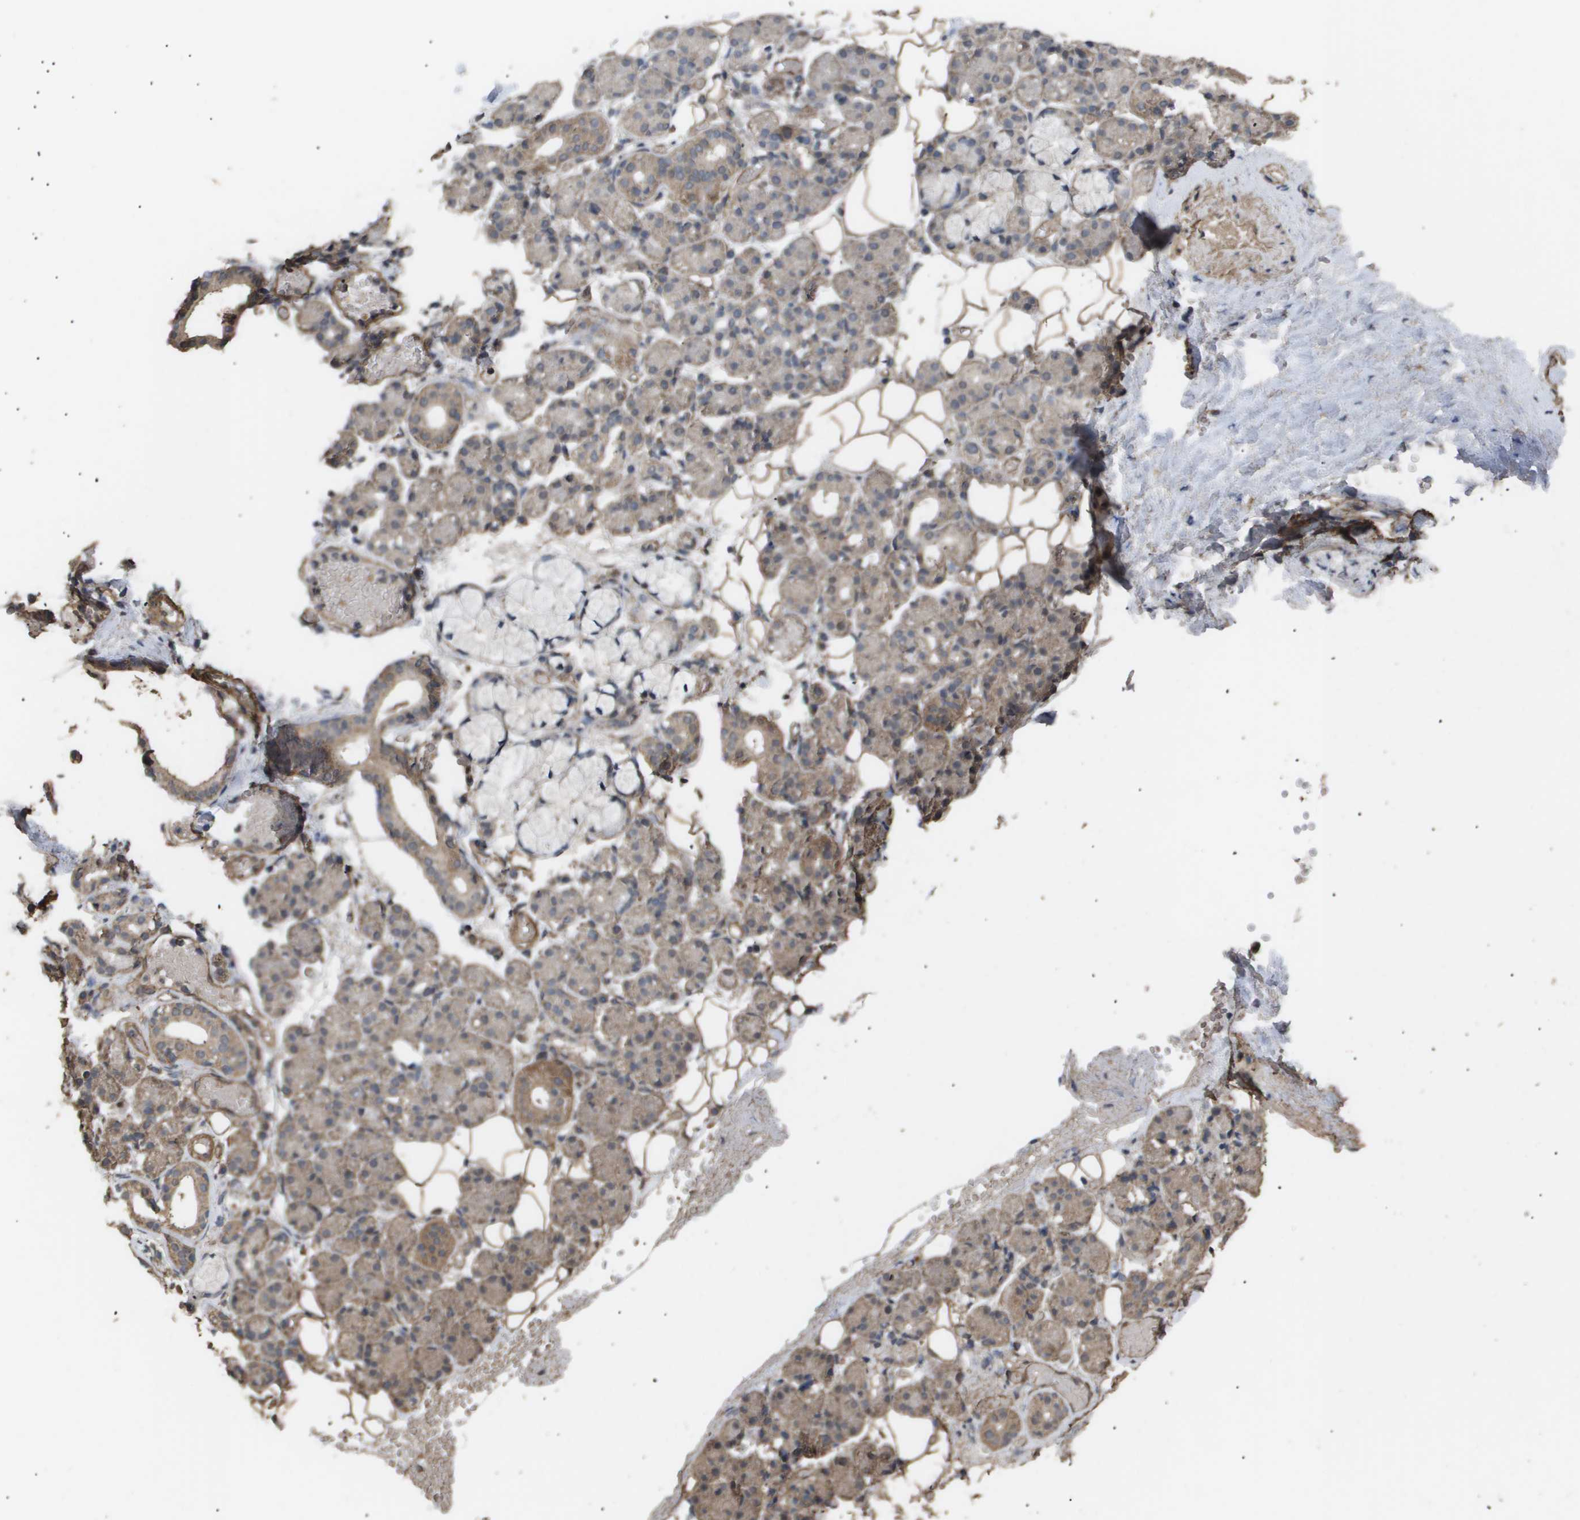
{"staining": {"intensity": "moderate", "quantity": ">75%", "location": "cytoplasmic/membranous"}, "tissue": "salivary gland", "cell_type": "Glandular cells", "image_type": "normal", "snomed": [{"axis": "morphology", "description": "Normal tissue, NOS"}, {"axis": "topography", "description": "Salivary gland"}], "caption": "A high-resolution image shows IHC staining of normal salivary gland, which demonstrates moderate cytoplasmic/membranous staining in approximately >75% of glandular cells.", "gene": "CUL5", "patient": {"sex": "male", "age": 63}}